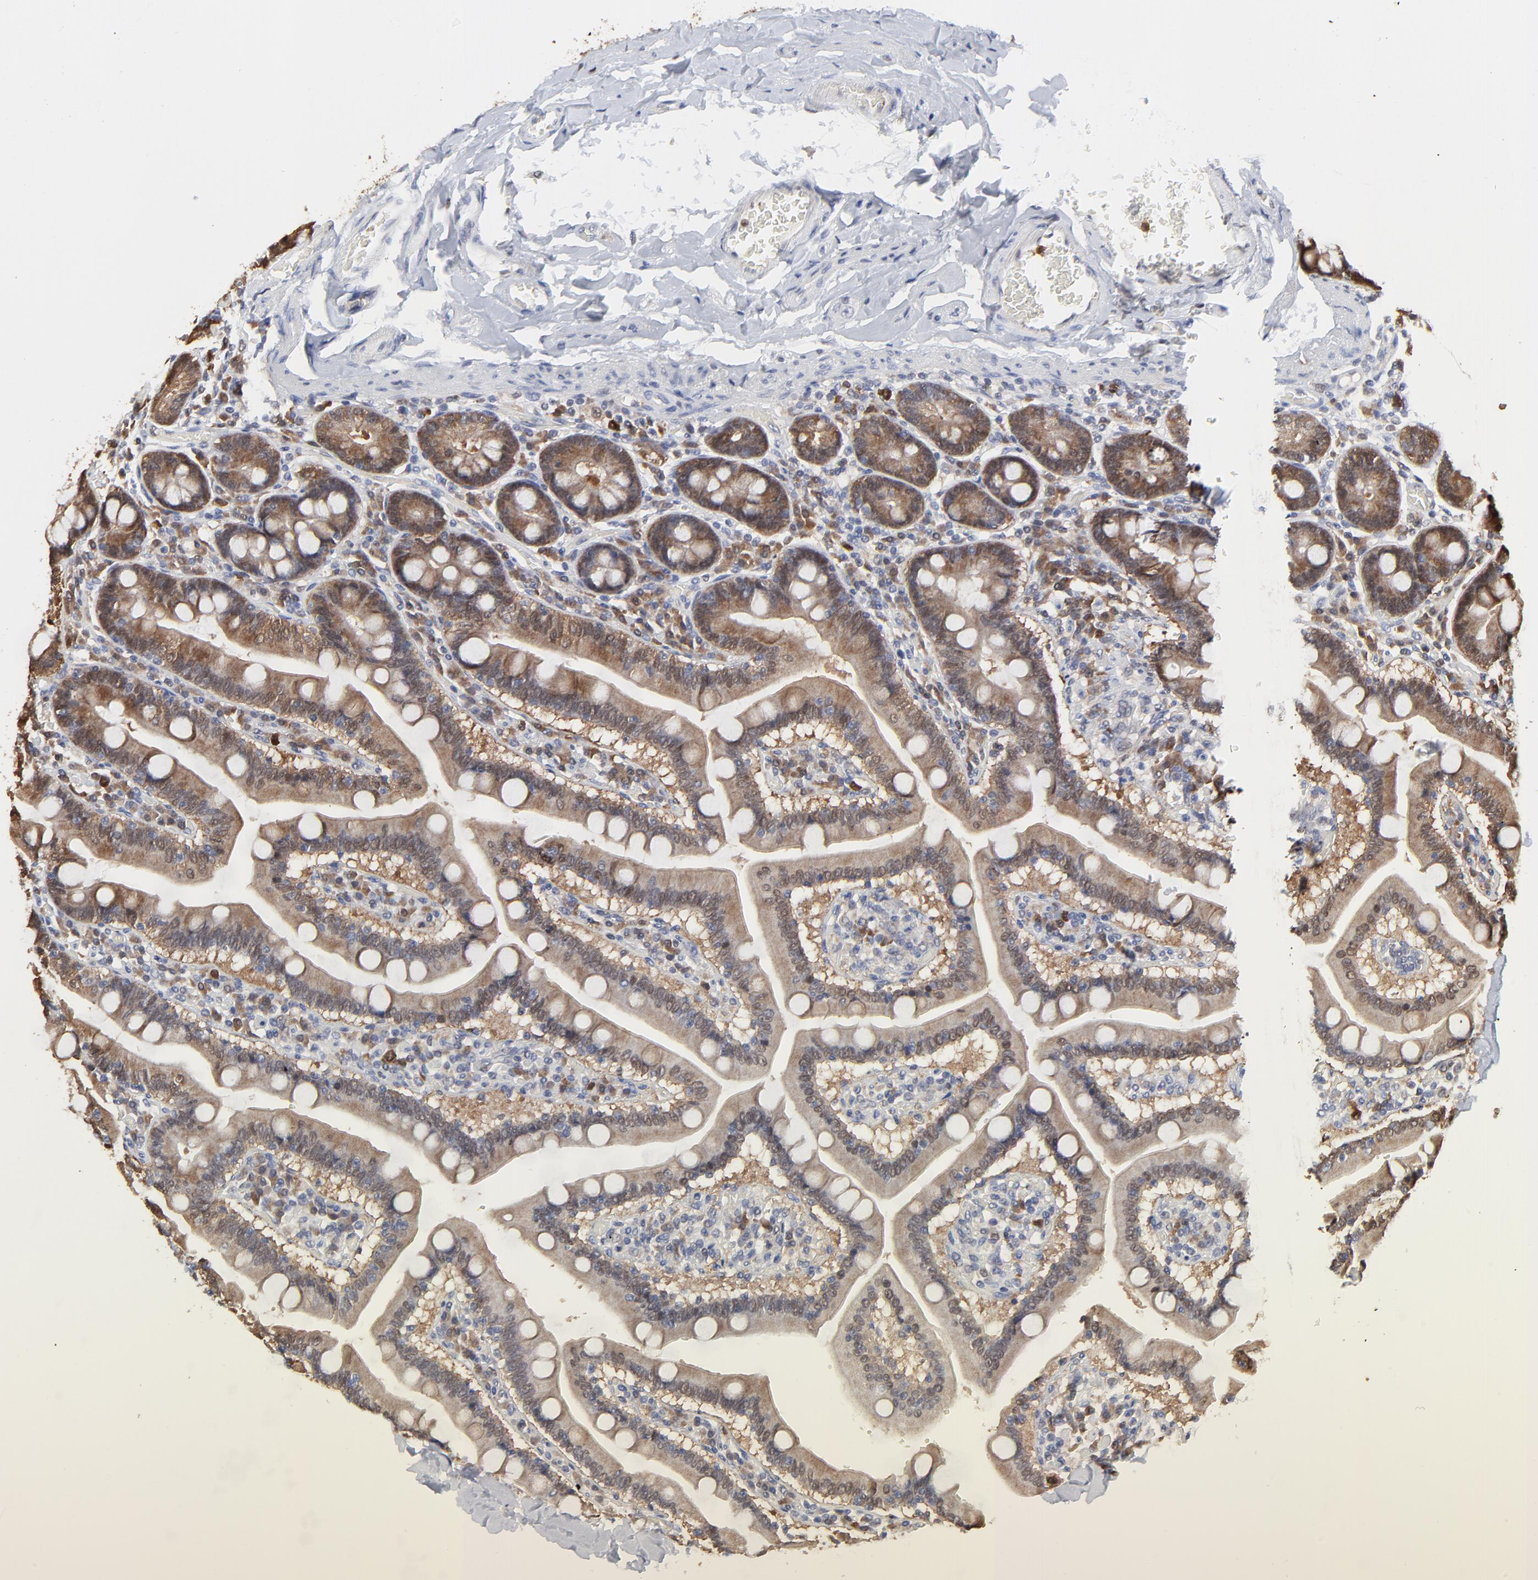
{"staining": {"intensity": "weak", "quantity": ">75%", "location": "cytoplasmic/membranous"}, "tissue": "duodenum", "cell_type": "Glandular cells", "image_type": "normal", "snomed": [{"axis": "morphology", "description": "Normal tissue, NOS"}, {"axis": "topography", "description": "Duodenum"}], "caption": "Immunohistochemical staining of unremarkable human duodenum shows >75% levels of weak cytoplasmic/membranous protein staining in approximately >75% of glandular cells.", "gene": "CASP3", "patient": {"sex": "male", "age": 66}}